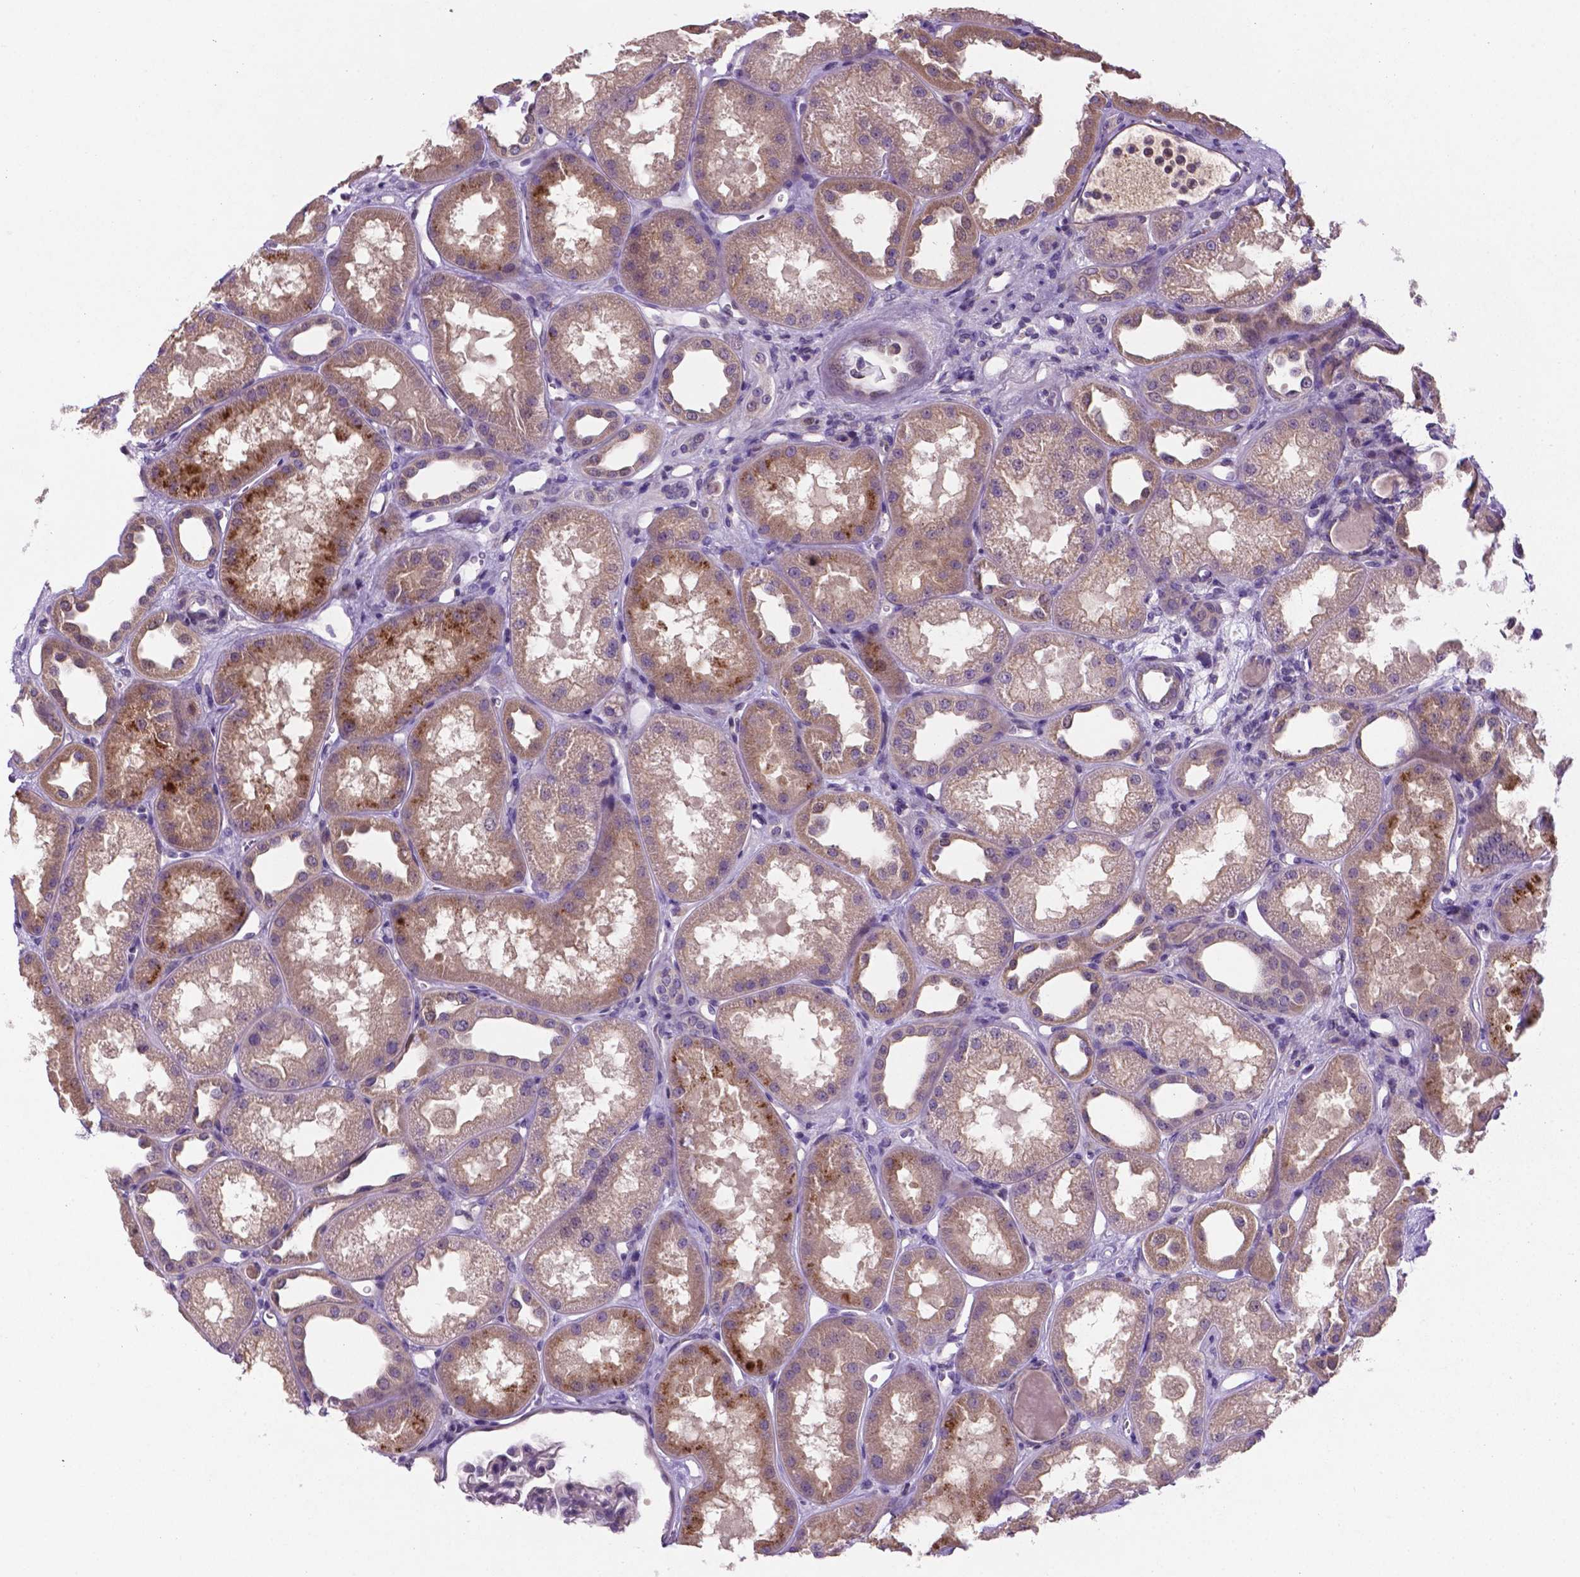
{"staining": {"intensity": "negative", "quantity": "none", "location": "none"}, "tissue": "kidney", "cell_type": "Cells in glomeruli", "image_type": "normal", "snomed": [{"axis": "morphology", "description": "Normal tissue, NOS"}, {"axis": "topography", "description": "Kidney"}], "caption": "Kidney was stained to show a protein in brown. There is no significant staining in cells in glomeruli. Brightfield microscopy of immunohistochemistry (IHC) stained with DAB (3,3'-diaminobenzidine) (brown) and hematoxylin (blue), captured at high magnification.", "gene": "TM4SF20", "patient": {"sex": "male", "age": 61}}